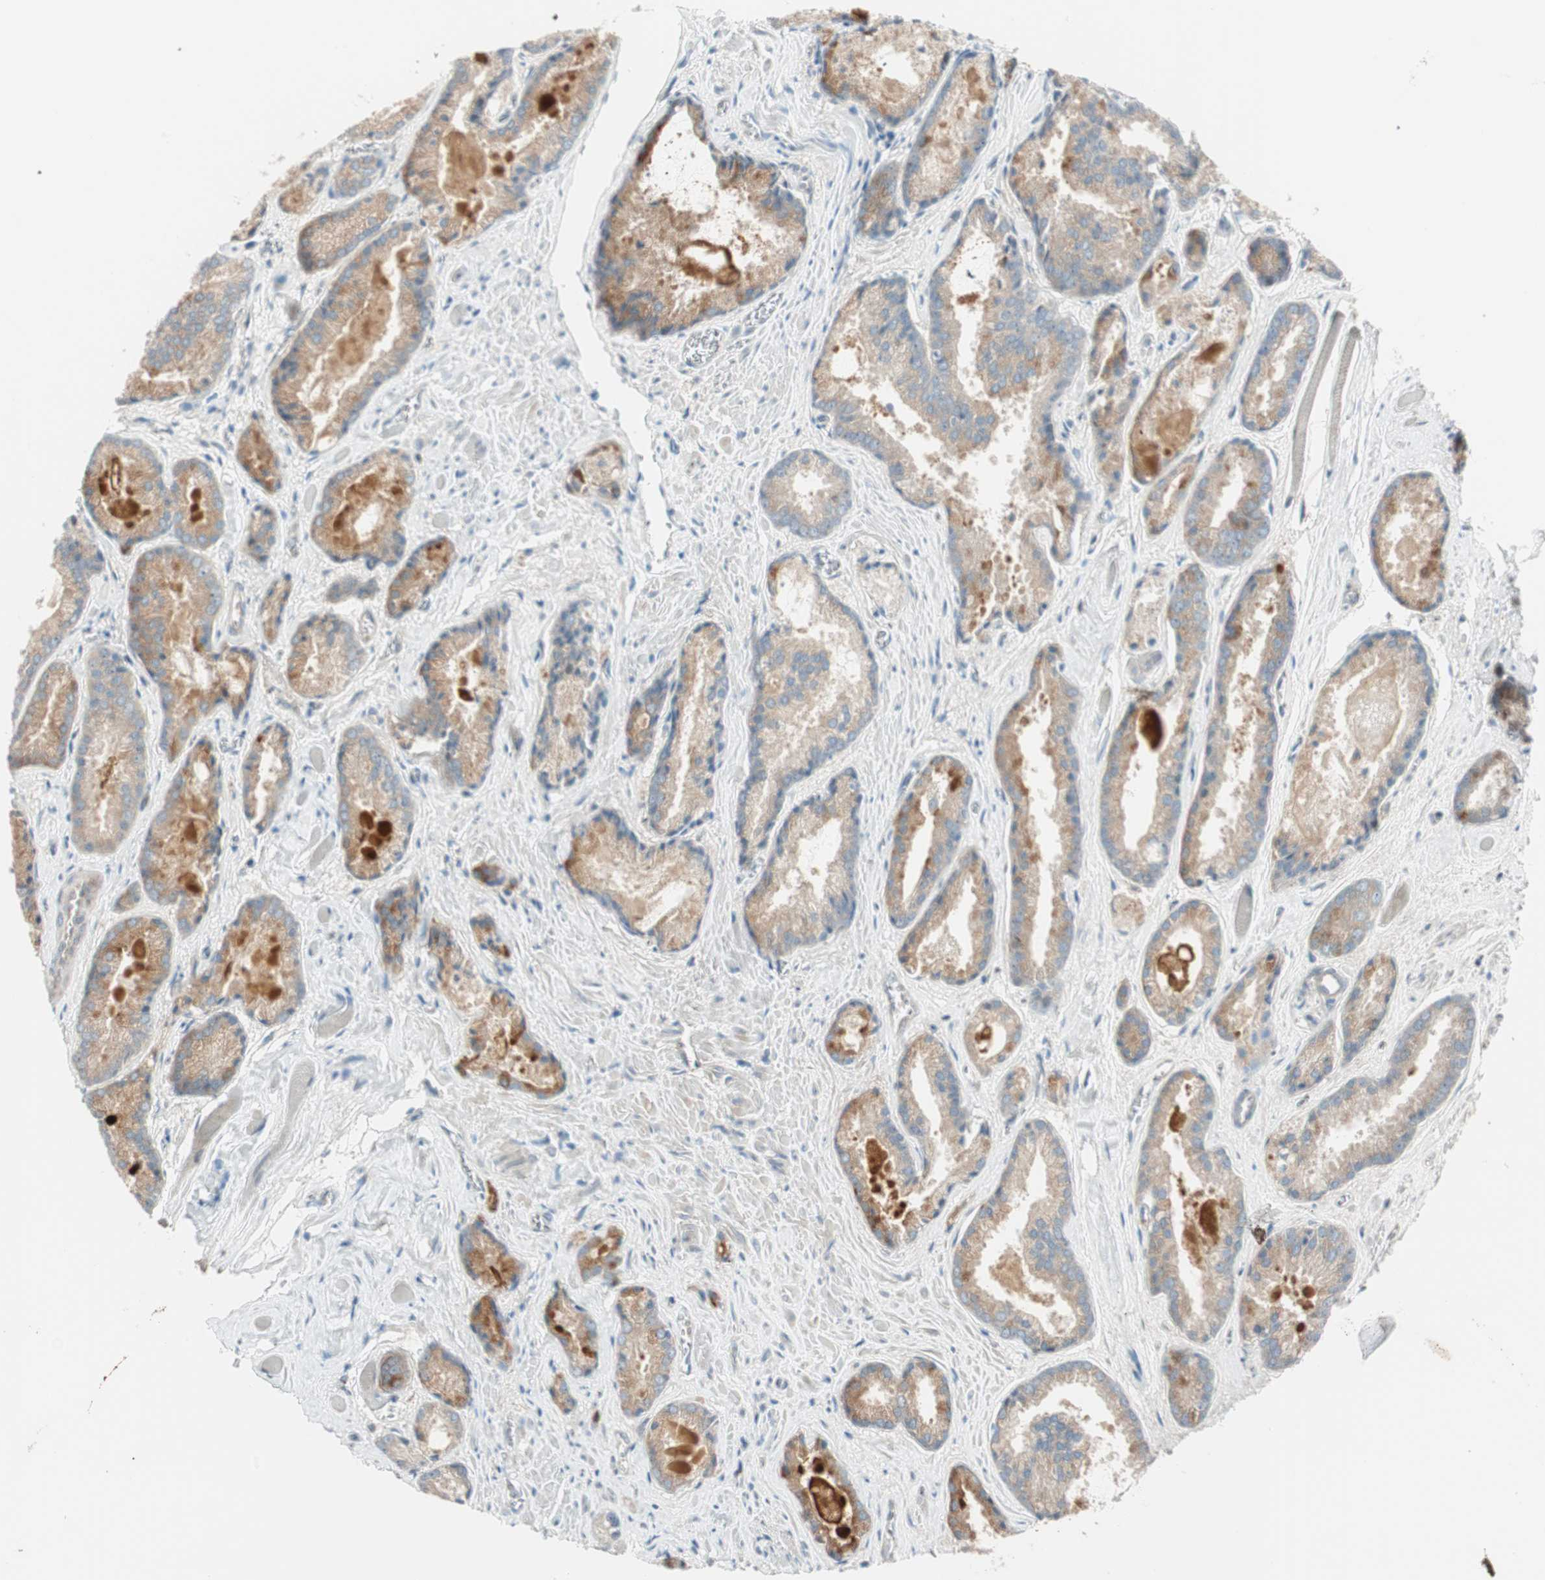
{"staining": {"intensity": "moderate", "quantity": ">75%", "location": "cytoplasmic/membranous"}, "tissue": "prostate cancer", "cell_type": "Tumor cells", "image_type": "cancer", "snomed": [{"axis": "morphology", "description": "Adenocarcinoma, Low grade"}, {"axis": "topography", "description": "Prostate"}], "caption": "DAB (3,3'-diaminobenzidine) immunohistochemical staining of prostate cancer (adenocarcinoma (low-grade)) displays moderate cytoplasmic/membranous protein expression in approximately >75% of tumor cells.", "gene": "CGRRF1", "patient": {"sex": "male", "age": 64}}